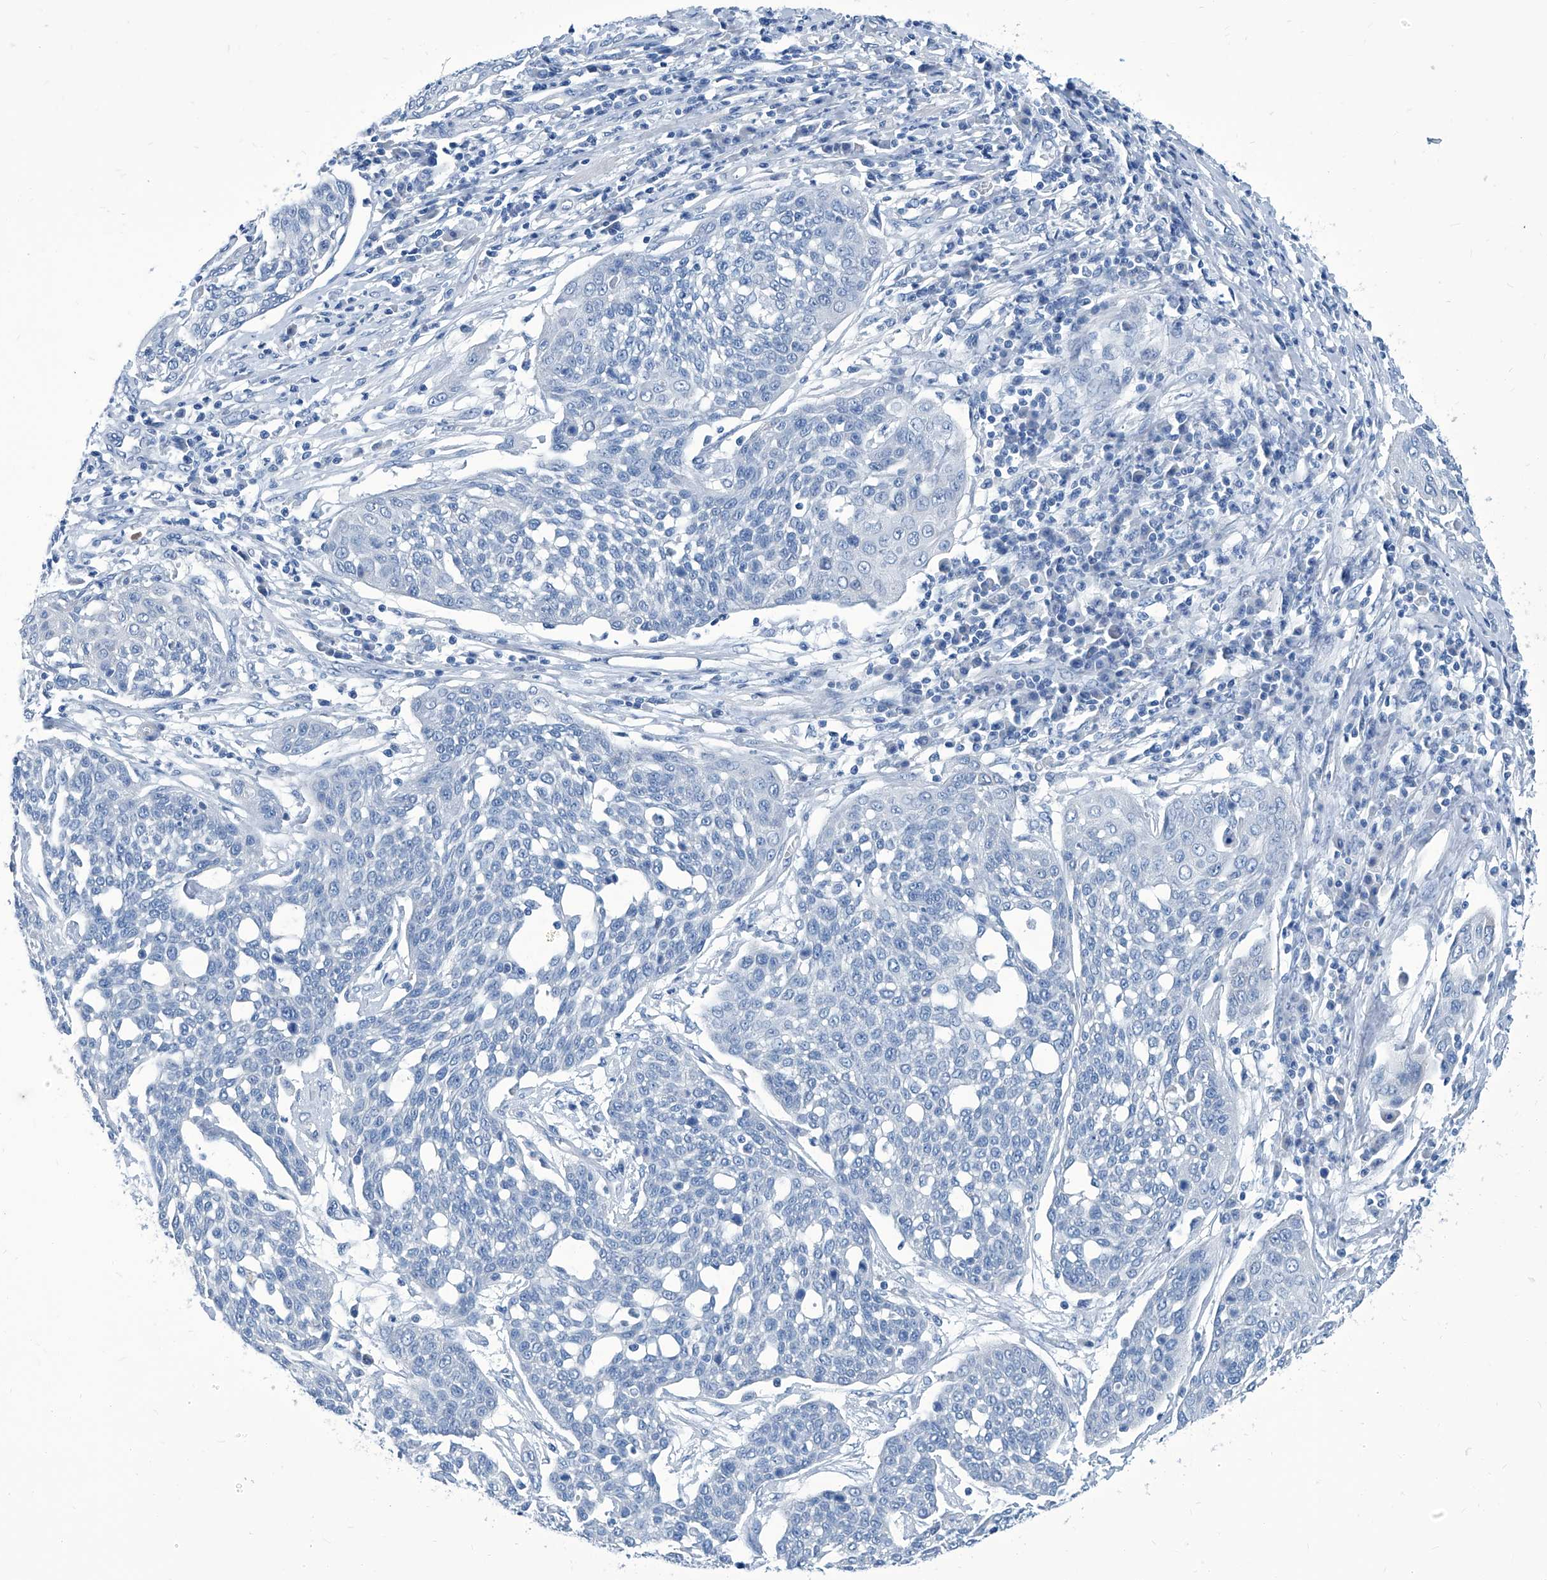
{"staining": {"intensity": "negative", "quantity": "none", "location": "none"}, "tissue": "cervical cancer", "cell_type": "Tumor cells", "image_type": "cancer", "snomed": [{"axis": "morphology", "description": "Squamous cell carcinoma, NOS"}, {"axis": "topography", "description": "Cervix"}], "caption": "The micrograph displays no significant staining in tumor cells of cervical squamous cell carcinoma.", "gene": "ZNF519", "patient": {"sex": "female", "age": 34}}